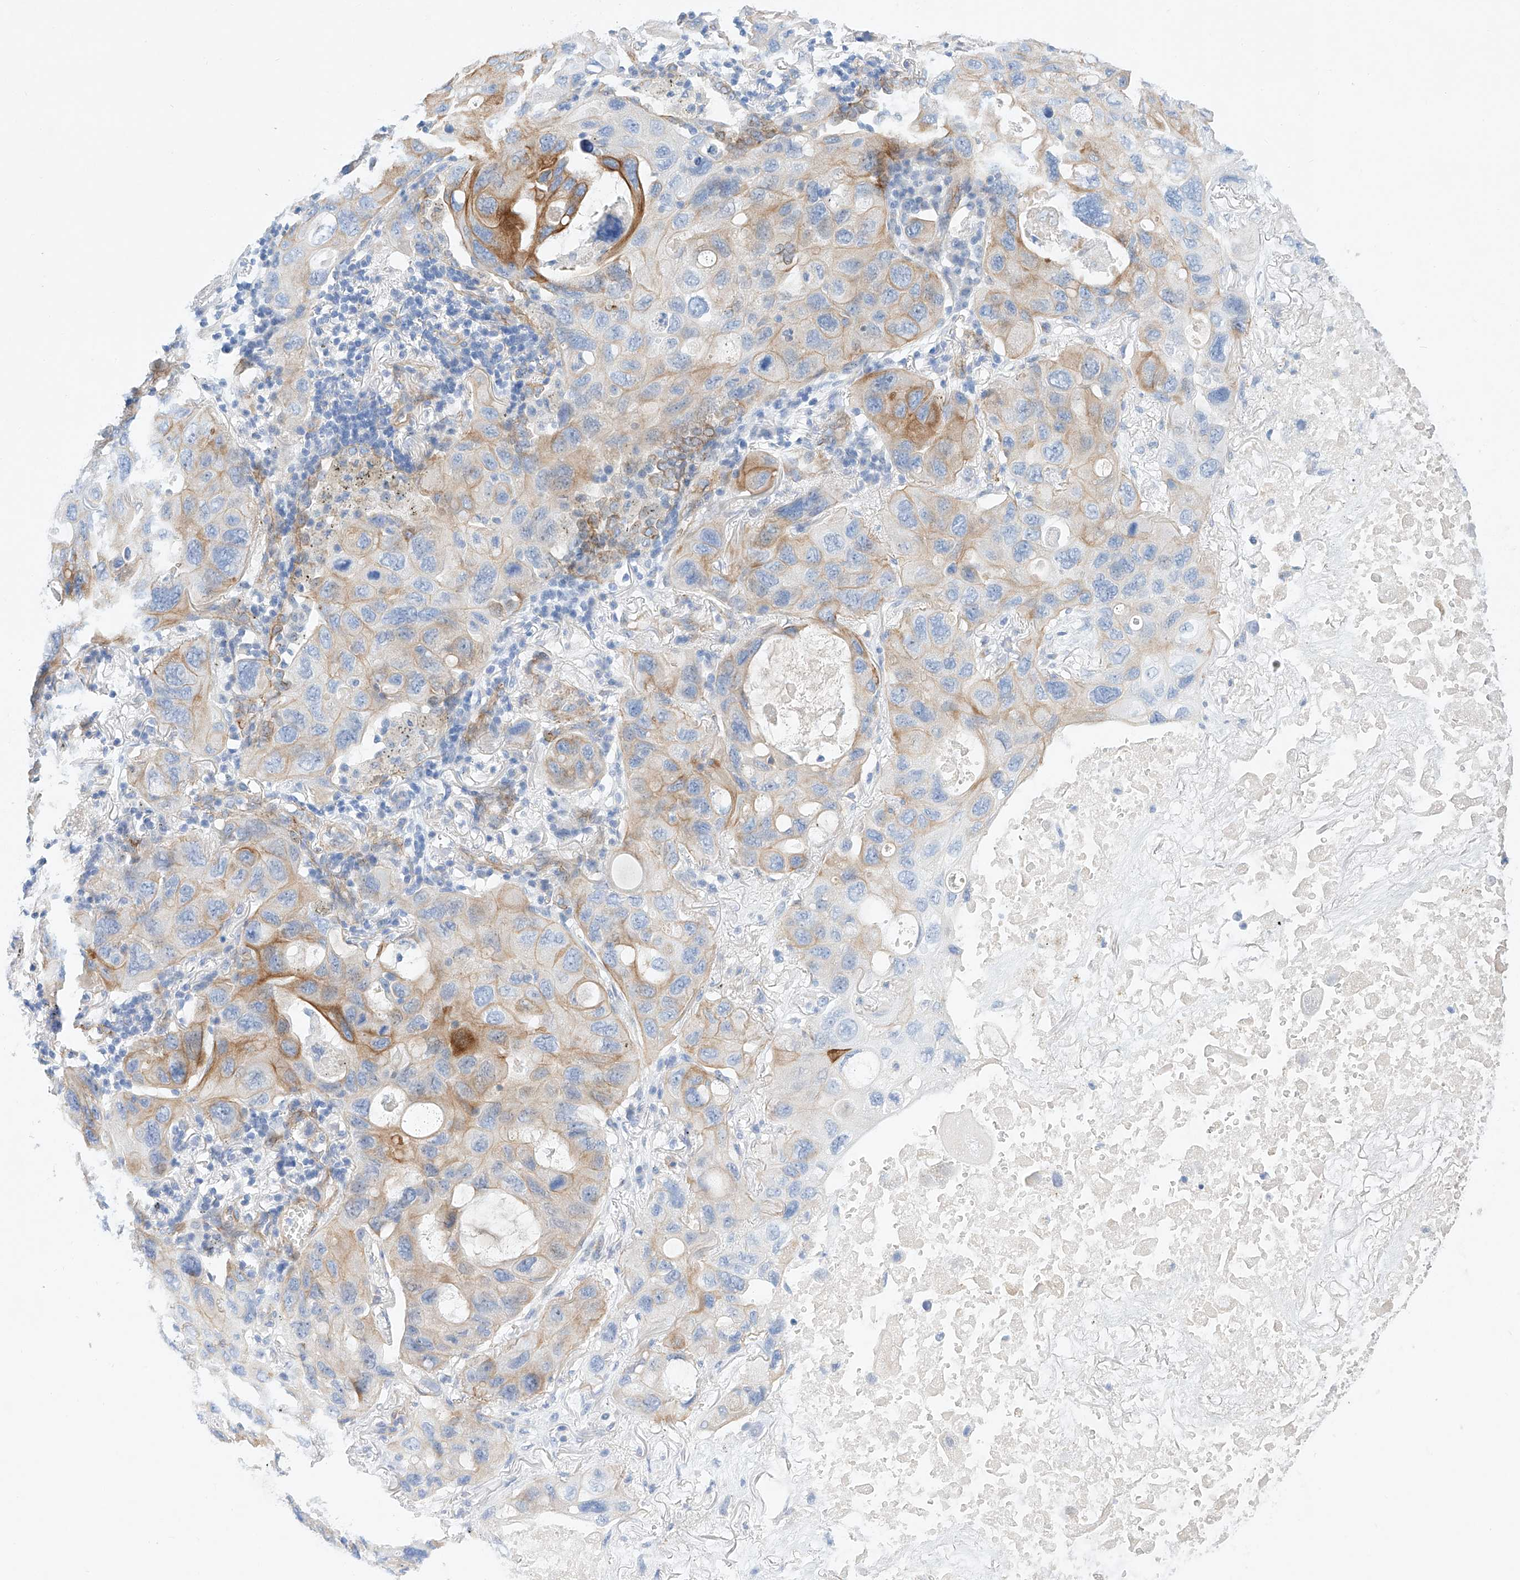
{"staining": {"intensity": "moderate", "quantity": "25%-75%", "location": "cytoplasmic/membranous"}, "tissue": "lung cancer", "cell_type": "Tumor cells", "image_type": "cancer", "snomed": [{"axis": "morphology", "description": "Squamous cell carcinoma, NOS"}, {"axis": "topography", "description": "Lung"}], "caption": "A medium amount of moderate cytoplasmic/membranous staining is identified in about 25%-75% of tumor cells in squamous cell carcinoma (lung) tissue. (Brightfield microscopy of DAB IHC at high magnification).", "gene": "SBSPON", "patient": {"sex": "female", "age": 73}}